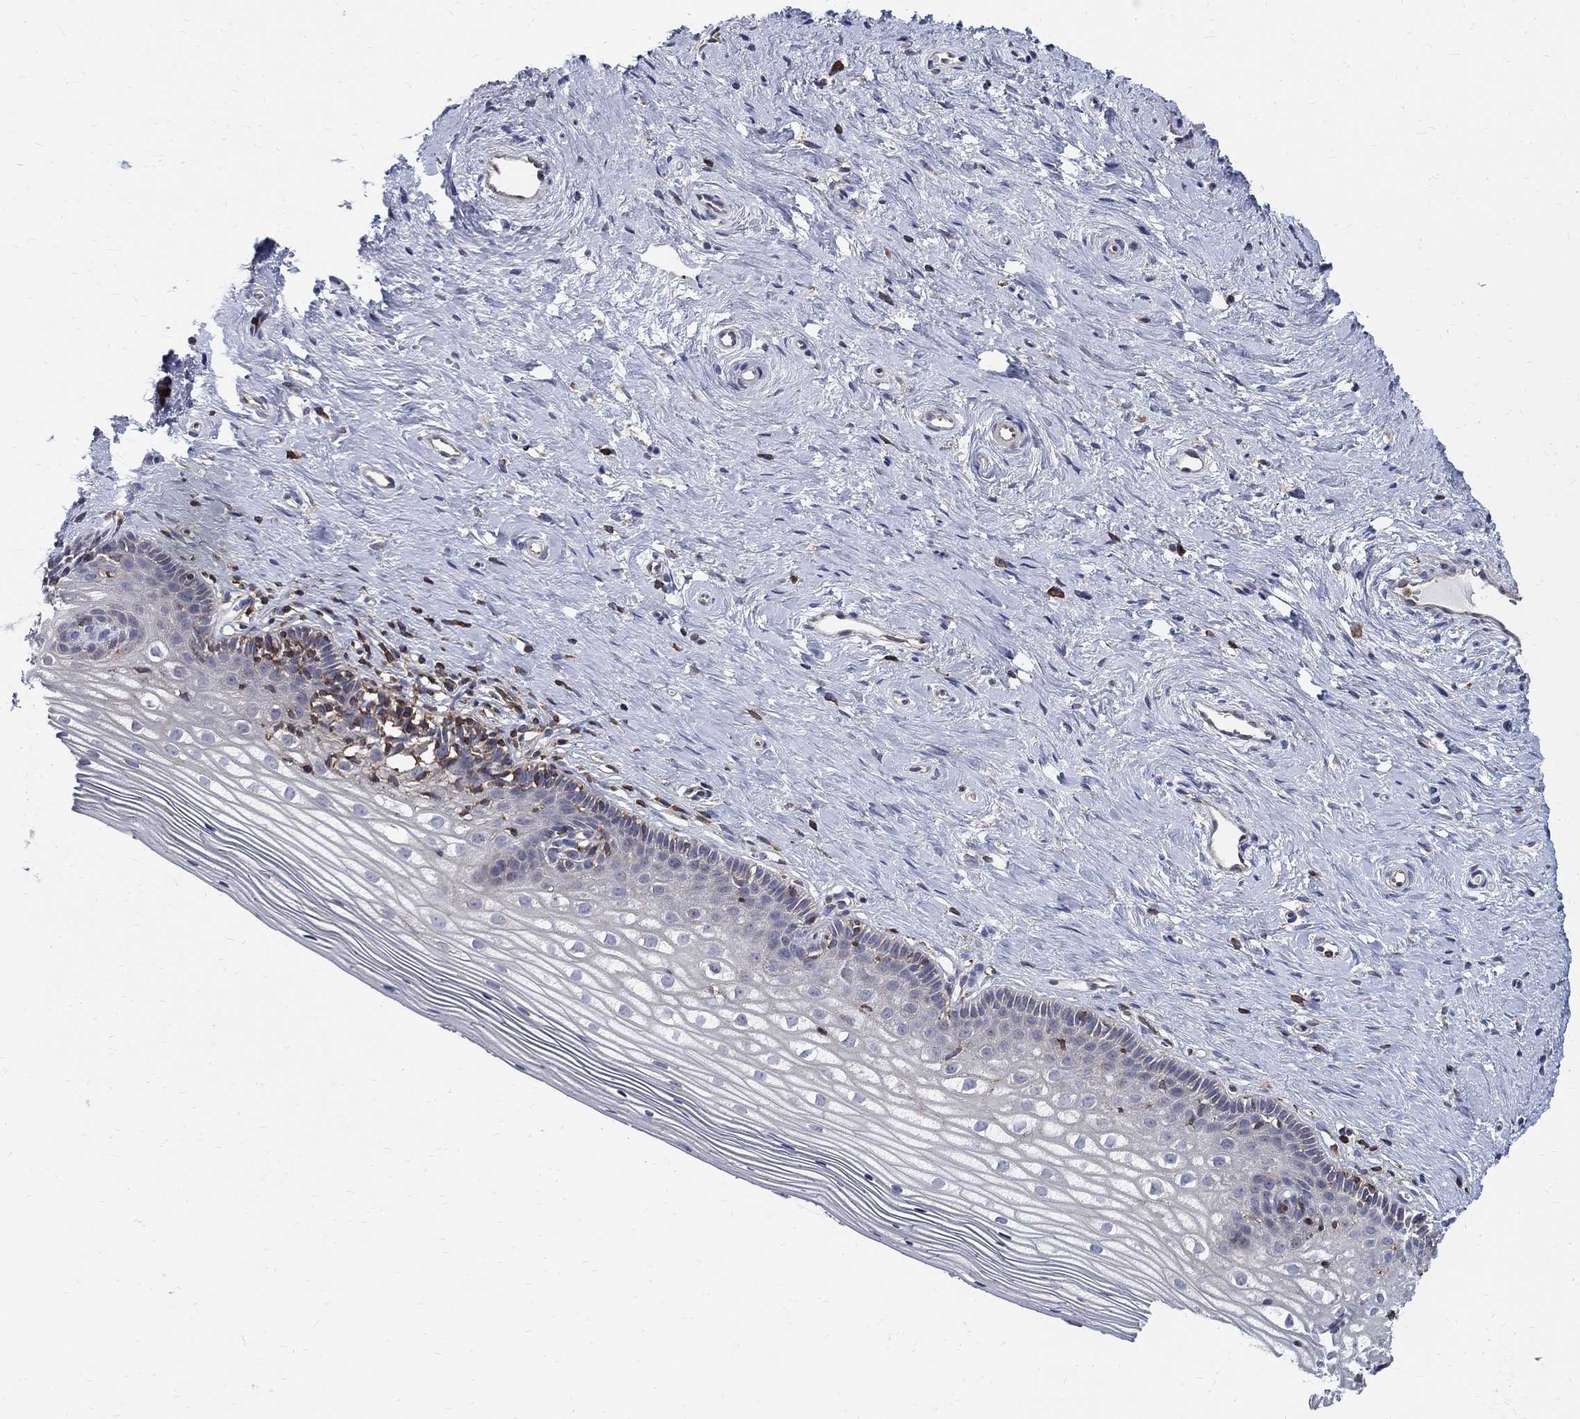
{"staining": {"intensity": "weak", "quantity": "25%-75%", "location": "cytoplasmic/membranous"}, "tissue": "cervix", "cell_type": "Glandular cells", "image_type": "normal", "snomed": [{"axis": "morphology", "description": "Normal tissue, NOS"}, {"axis": "topography", "description": "Cervix"}], "caption": "IHC histopathology image of normal cervix: human cervix stained using immunohistochemistry (IHC) displays low levels of weak protein expression localized specifically in the cytoplasmic/membranous of glandular cells, appearing as a cytoplasmic/membranous brown color.", "gene": "AGAP2", "patient": {"sex": "female", "age": 40}}